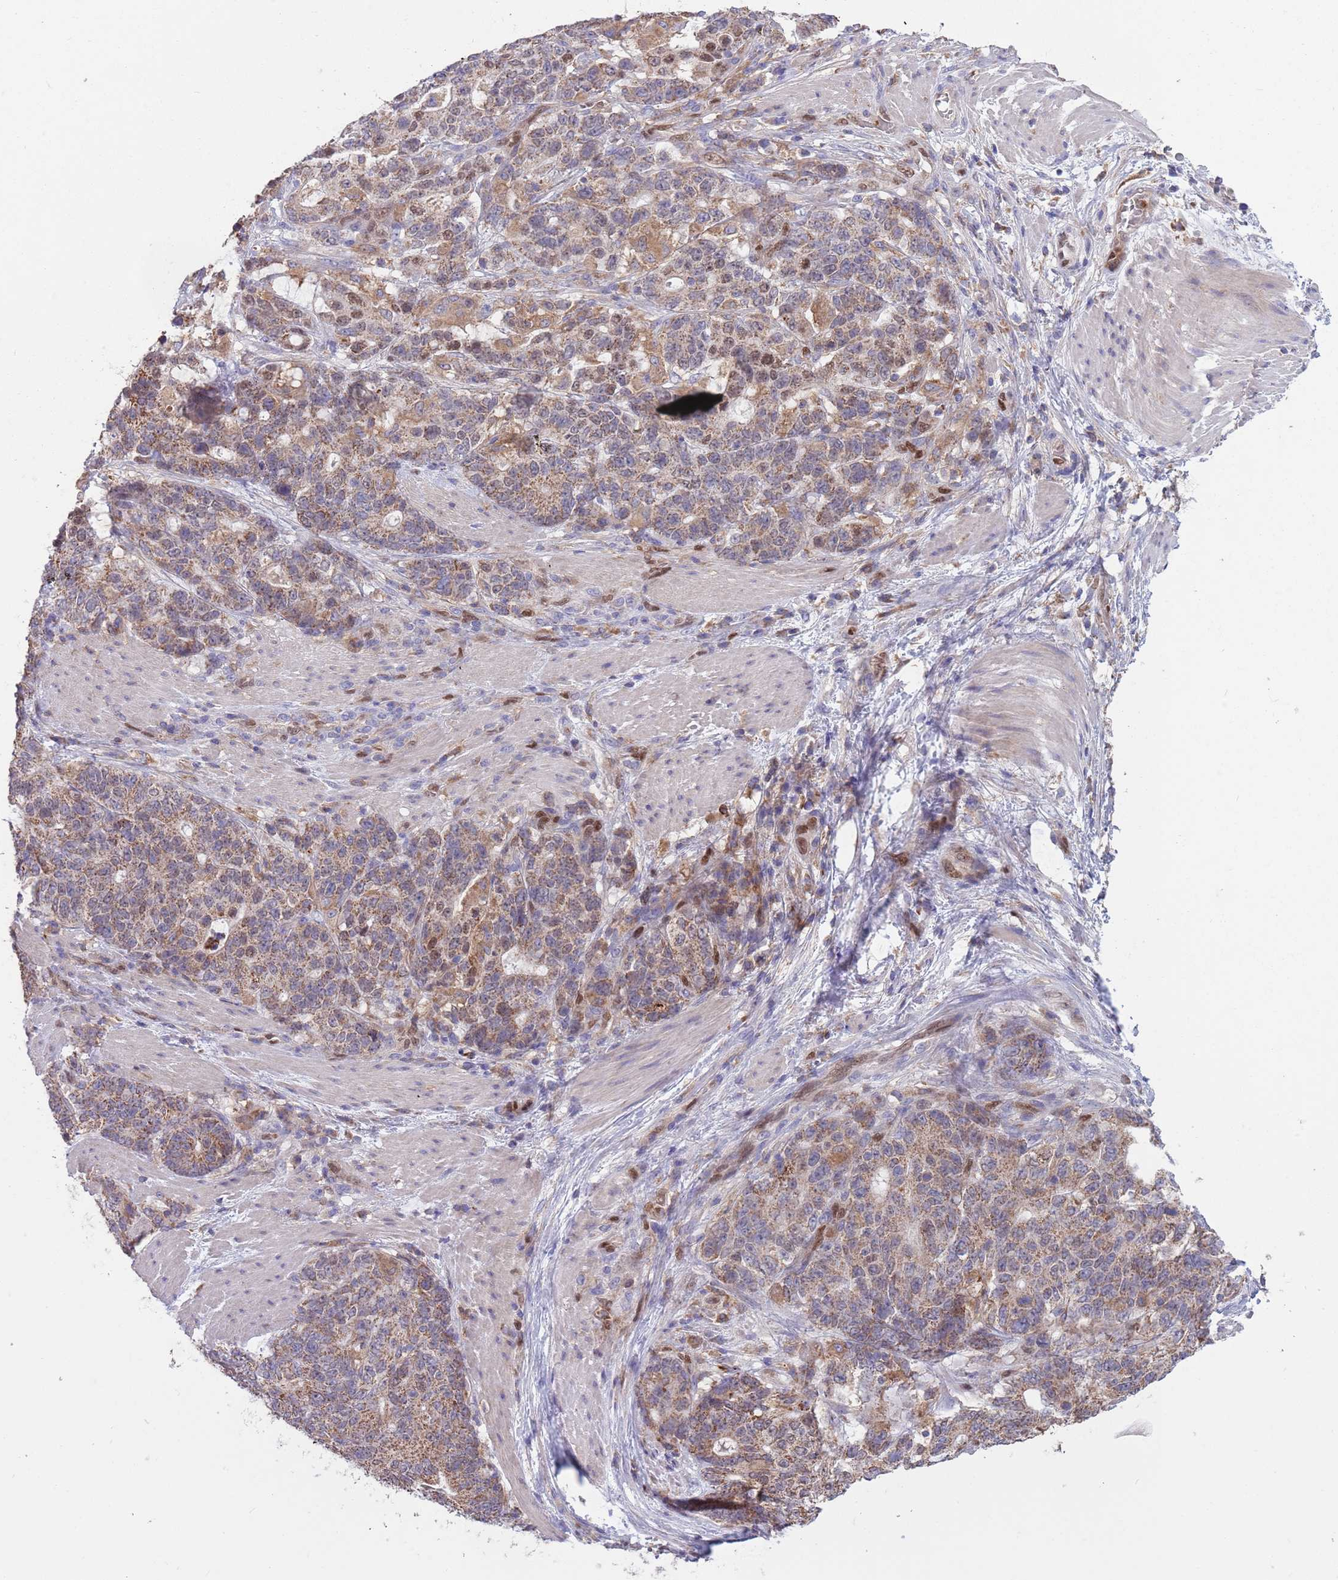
{"staining": {"intensity": "moderate", "quantity": ">75%", "location": "cytoplasmic/membranous,nuclear"}, "tissue": "stomach cancer", "cell_type": "Tumor cells", "image_type": "cancer", "snomed": [{"axis": "morphology", "description": "Normal tissue, NOS"}, {"axis": "morphology", "description": "Adenocarcinoma, NOS"}, {"axis": "topography", "description": "Stomach"}], "caption": "Protein expression analysis of stomach adenocarcinoma shows moderate cytoplasmic/membranous and nuclear expression in about >75% of tumor cells. Immunohistochemistry (ihc) stains the protein in brown and the nuclei are stained blue.", "gene": "DDT", "patient": {"sex": "female", "age": 64}}